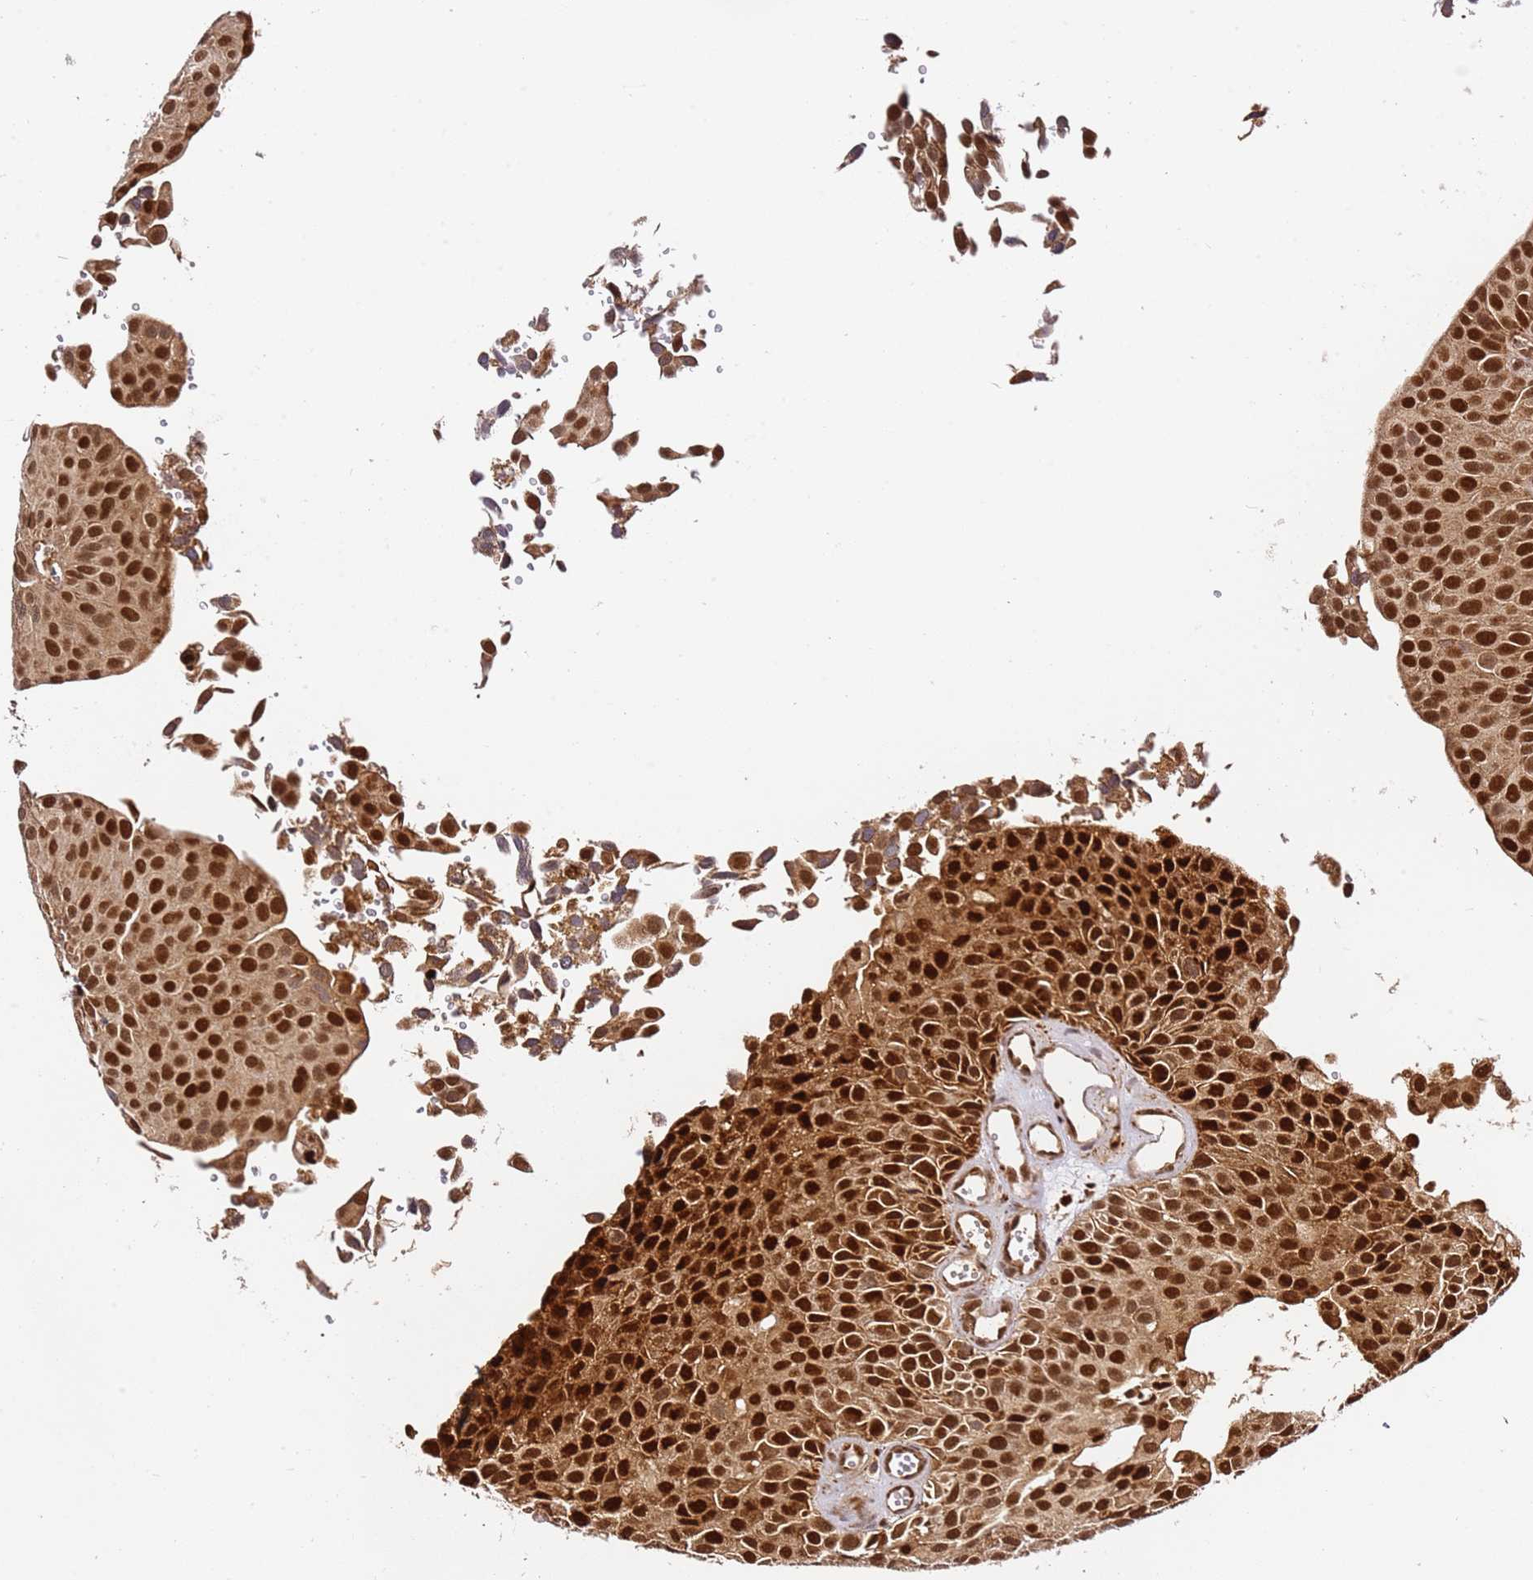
{"staining": {"intensity": "strong", "quantity": ">75%", "location": "cytoplasmic/membranous,nuclear"}, "tissue": "urothelial cancer", "cell_type": "Tumor cells", "image_type": "cancer", "snomed": [{"axis": "morphology", "description": "Urothelial carcinoma, Low grade"}, {"axis": "topography", "description": "Urinary bladder"}], "caption": "The photomicrograph reveals immunohistochemical staining of low-grade urothelial carcinoma. There is strong cytoplasmic/membranous and nuclear staining is seen in about >75% of tumor cells. Nuclei are stained in blue.", "gene": "SMOX", "patient": {"sex": "male", "age": 88}}